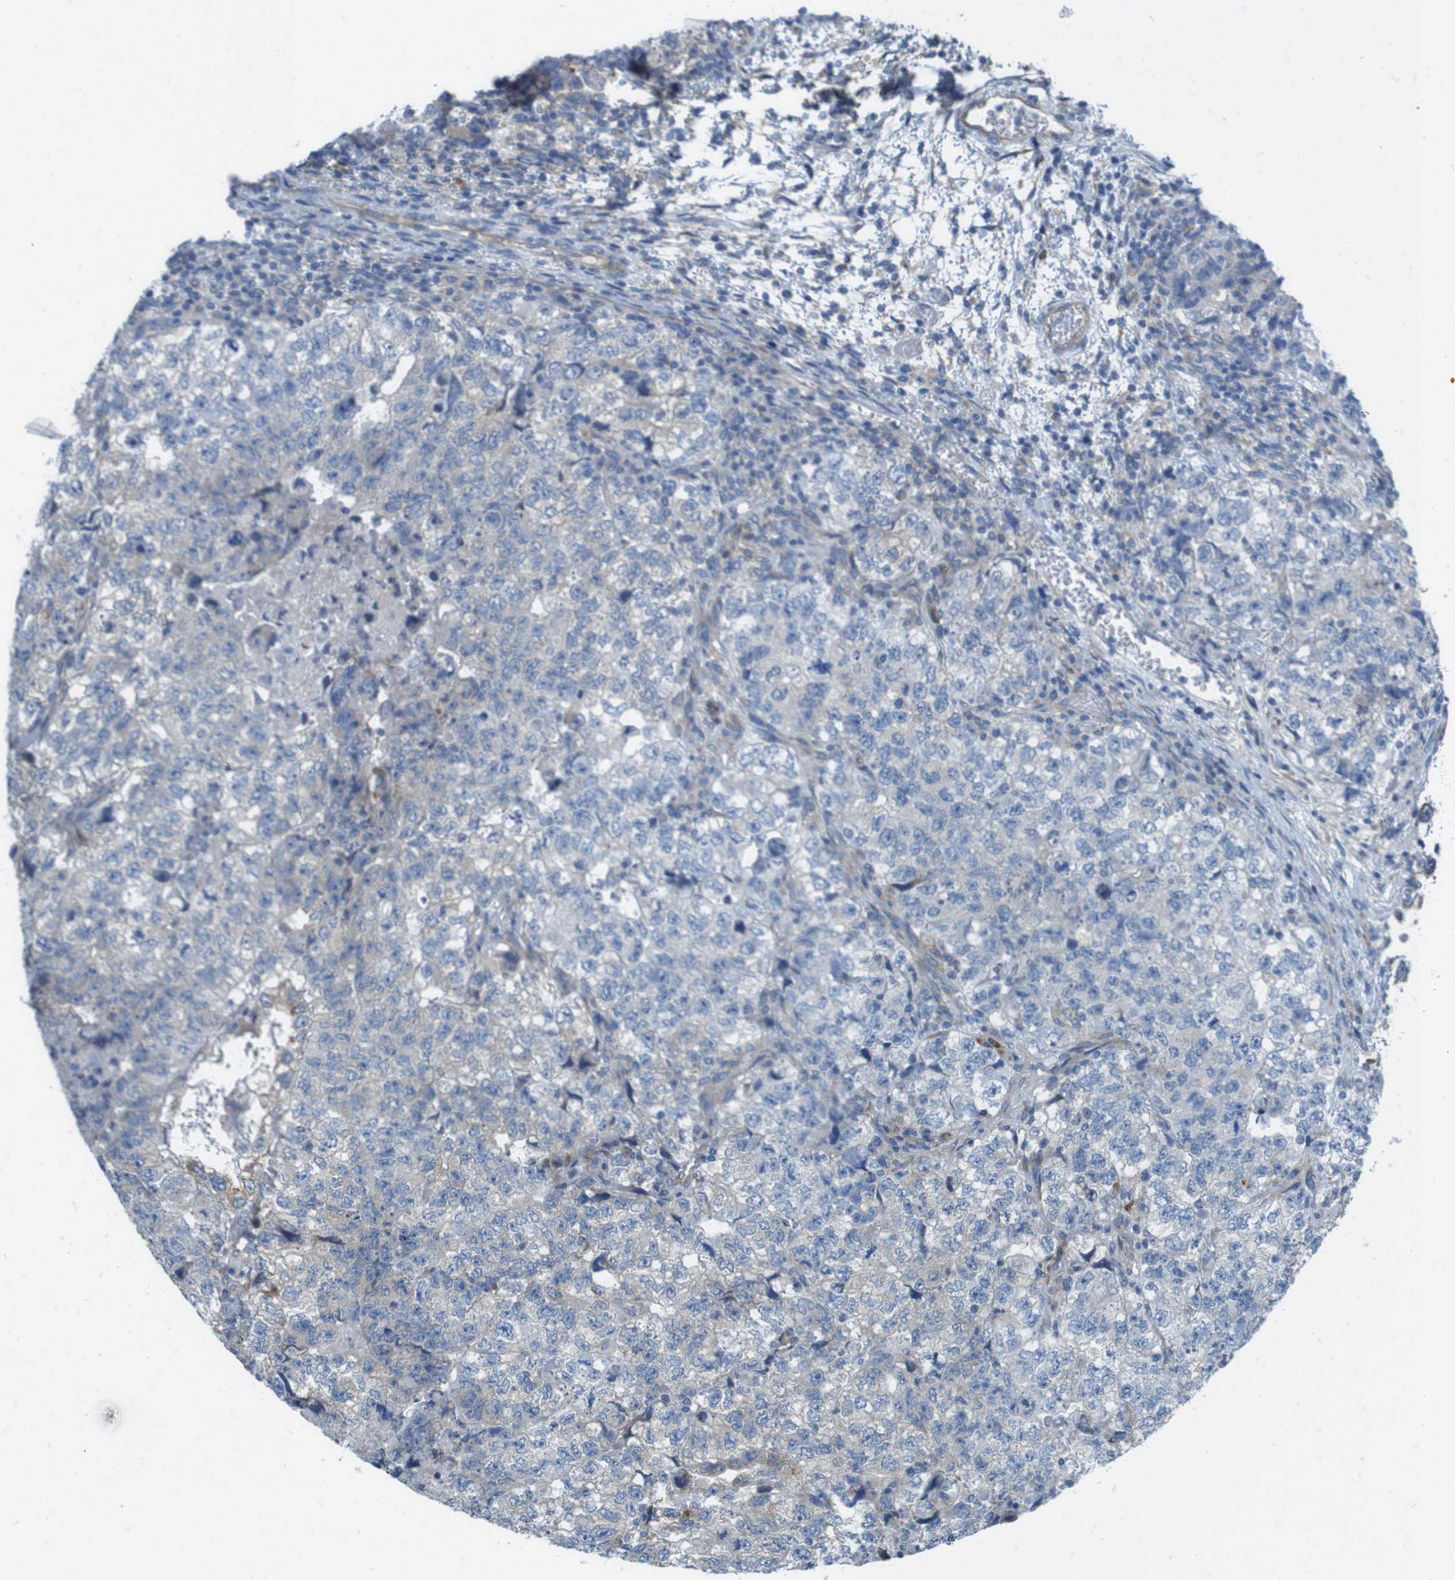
{"staining": {"intensity": "negative", "quantity": "none", "location": "none"}, "tissue": "testis cancer", "cell_type": "Tumor cells", "image_type": "cancer", "snomed": [{"axis": "morphology", "description": "Carcinoma, Embryonal, NOS"}, {"axis": "topography", "description": "Testis"}], "caption": "Protein analysis of embryonal carcinoma (testis) demonstrates no significant positivity in tumor cells.", "gene": "TMEM234", "patient": {"sex": "male", "age": 36}}